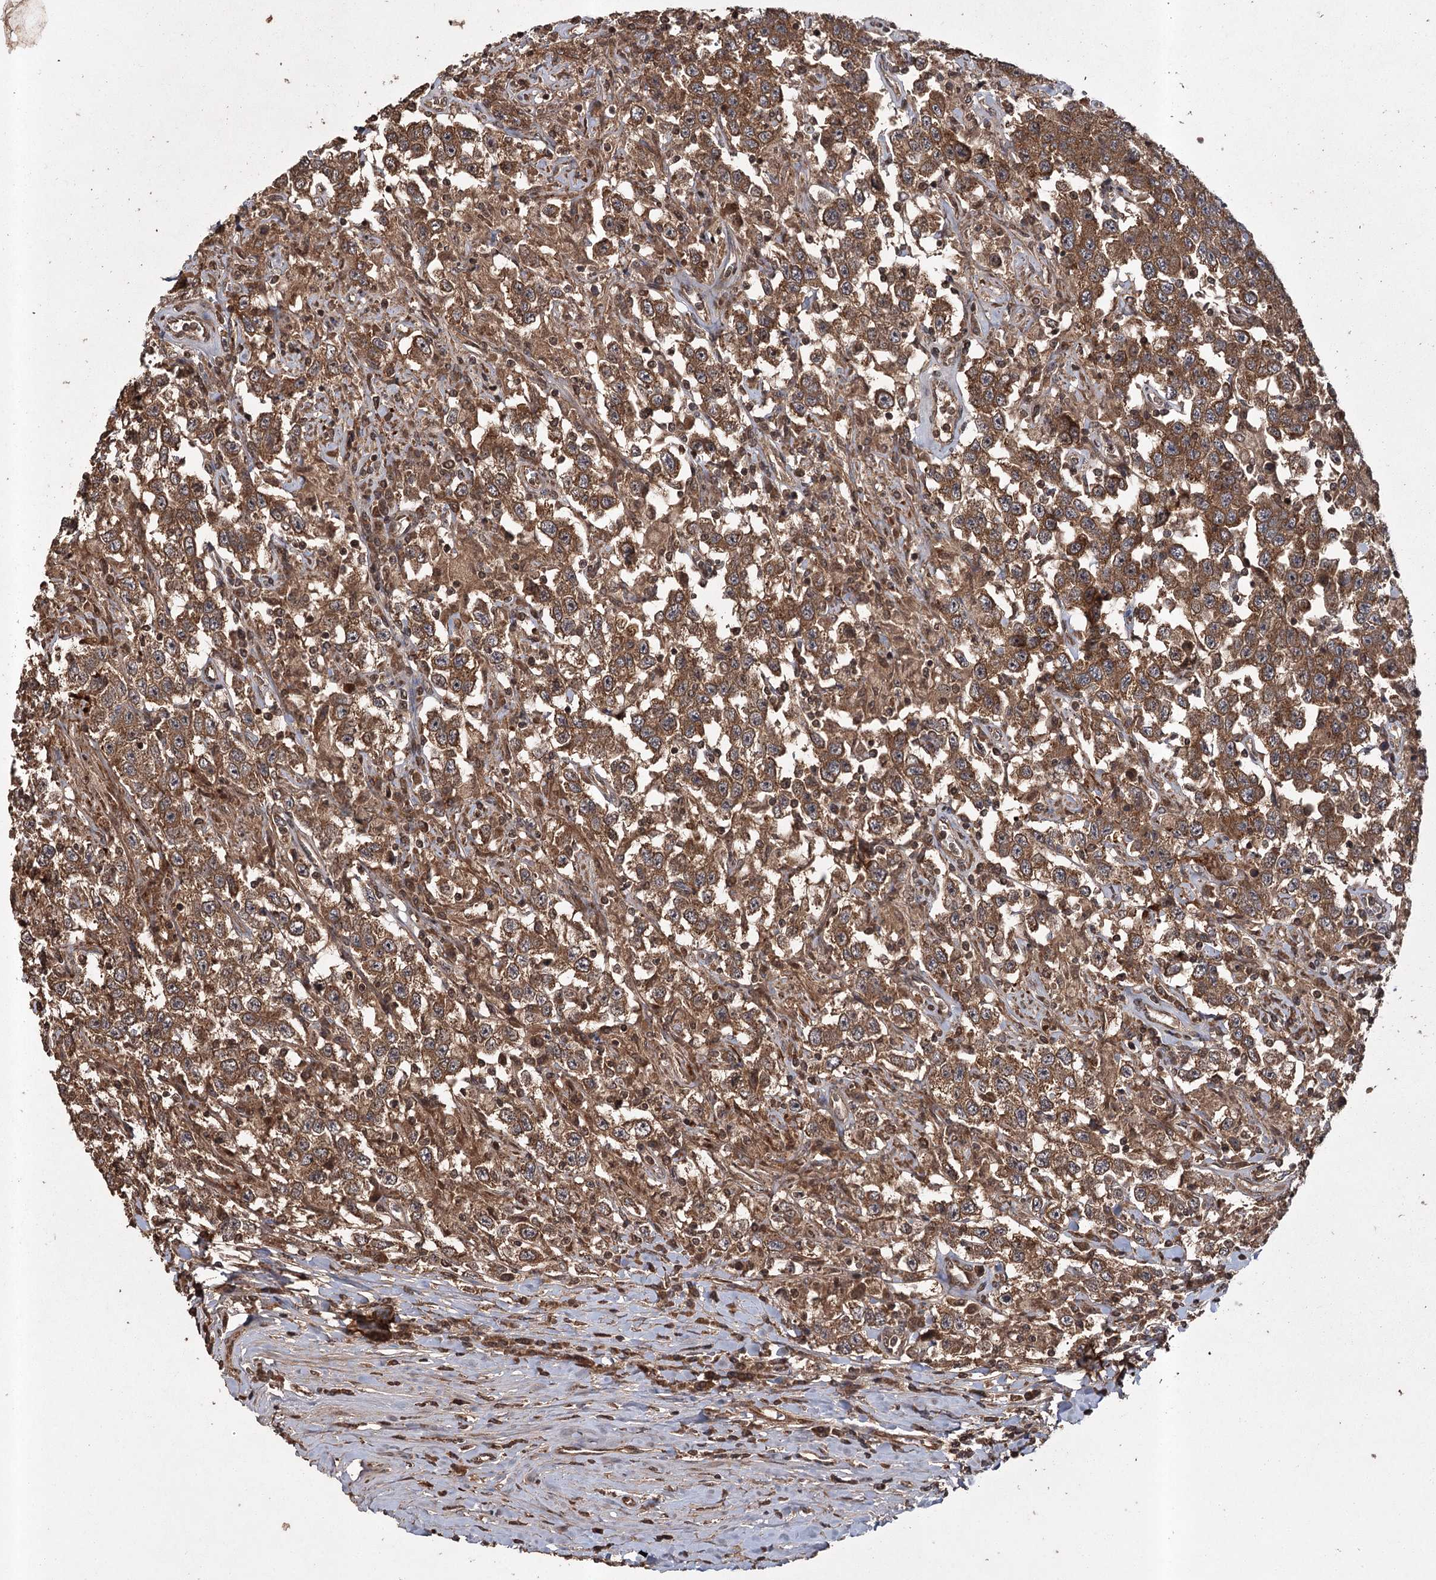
{"staining": {"intensity": "strong", "quantity": ">75%", "location": "cytoplasmic/membranous"}, "tissue": "testis cancer", "cell_type": "Tumor cells", "image_type": "cancer", "snomed": [{"axis": "morphology", "description": "Seminoma, NOS"}, {"axis": "topography", "description": "Testis"}], "caption": "Testis cancer (seminoma) stained with a protein marker reveals strong staining in tumor cells.", "gene": "RPAP3", "patient": {"sex": "male", "age": 41}}